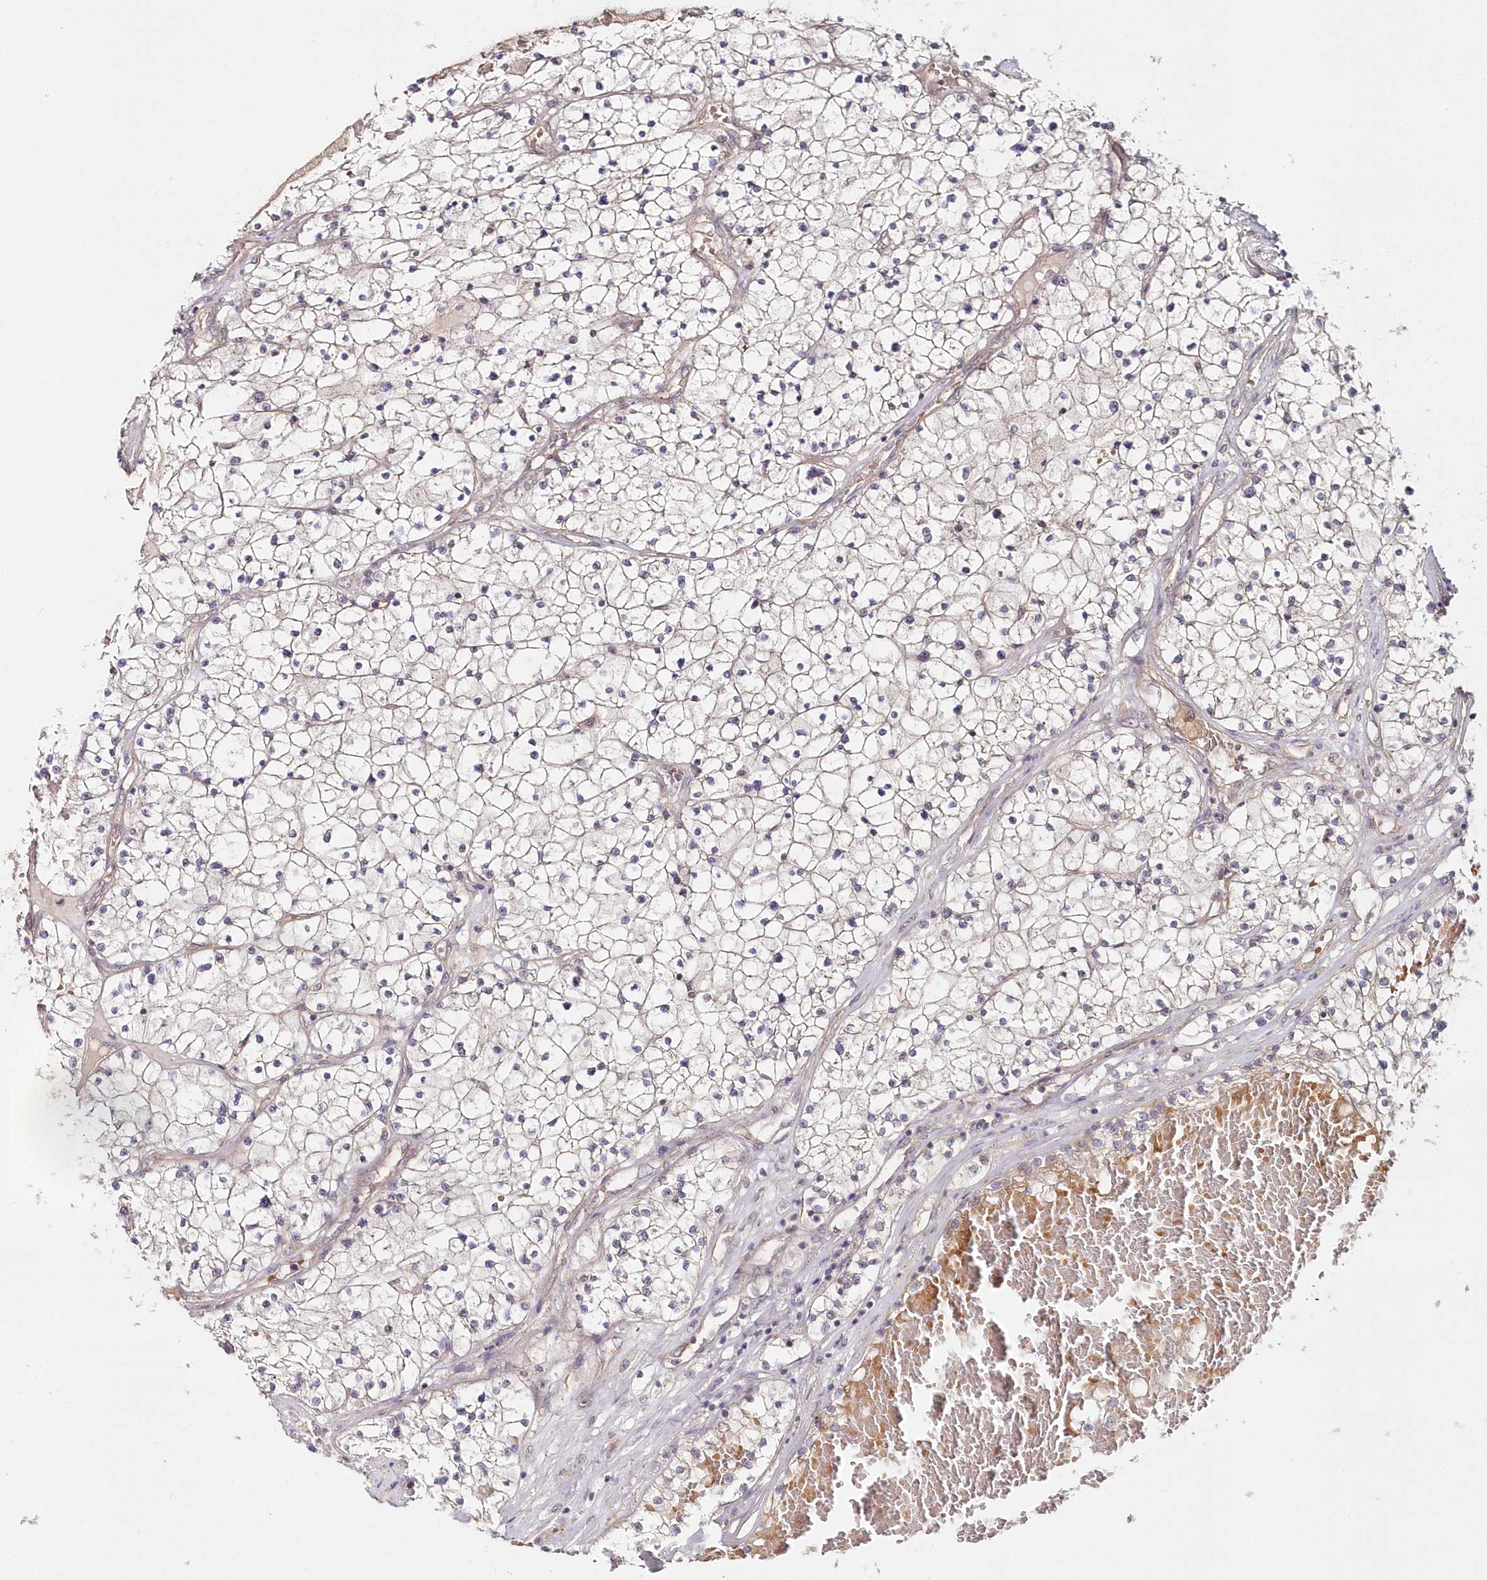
{"staining": {"intensity": "weak", "quantity": "<25%", "location": "cytoplasmic/membranous"}, "tissue": "renal cancer", "cell_type": "Tumor cells", "image_type": "cancer", "snomed": [{"axis": "morphology", "description": "Normal tissue, NOS"}, {"axis": "morphology", "description": "Adenocarcinoma, NOS"}, {"axis": "topography", "description": "Kidney"}], "caption": "Immunohistochemistry (IHC) histopathology image of neoplastic tissue: adenocarcinoma (renal) stained with DAB (3,3'-diaminobenzidine) shows no significant protein positivity in tumor cells.", "gene": "HYCC2", "patient": {"sex": "male", "age": 68}}